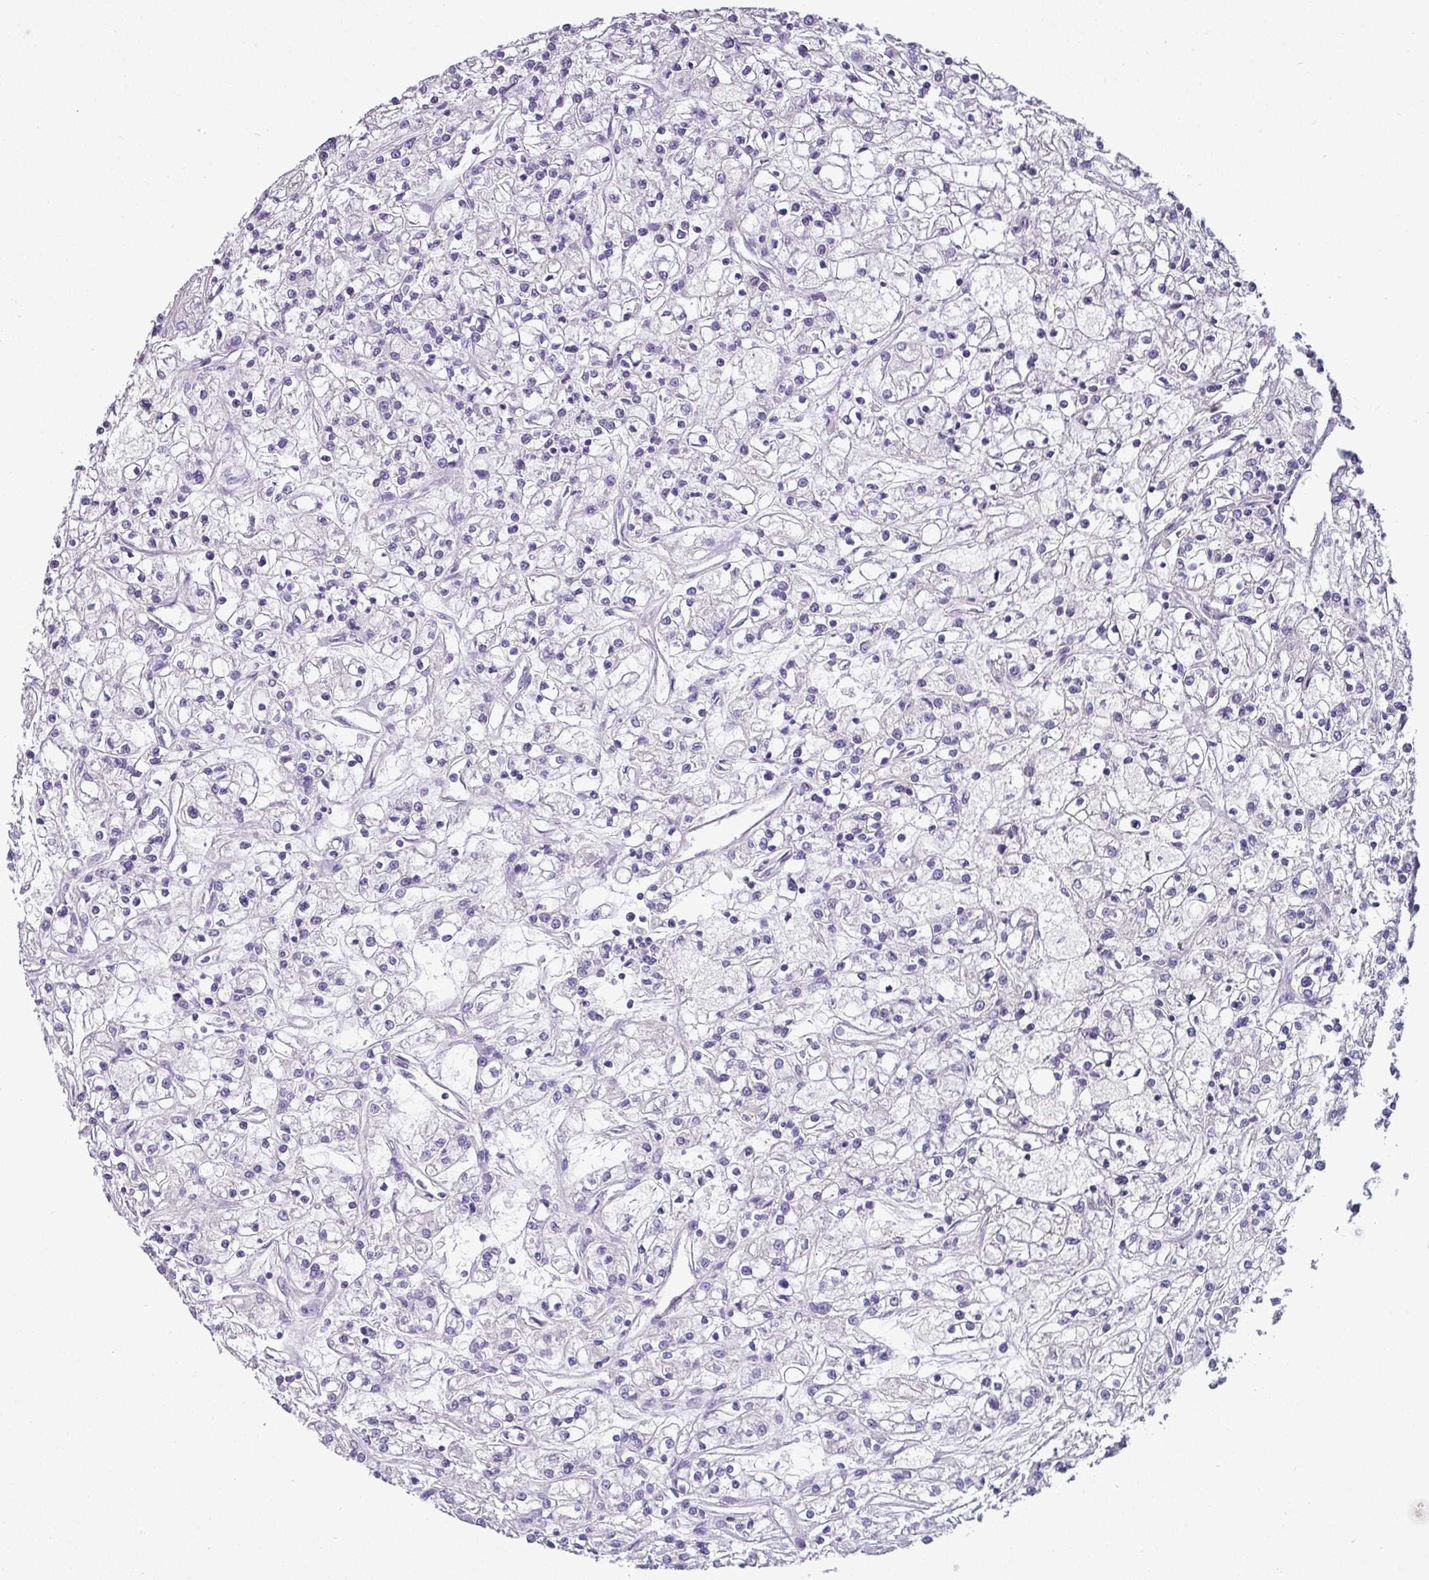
{"staining": {"intensity": "negative", "quantity": "none", "location": "none"}, "tissue": "renal cancer", "cell_type": "Tumor cells", "image_type": "cancer", "snomed": [{"axis": "morphology", "description": "Adenocarcinoma, NOS"}, {"axis": "topography", "description": "Kidney"}], "caption": "This is a image of immunohistochemistry staining of renal adenocarcinoma, which shows no positivity in tumor cells. Brightfield microscopy of IHC stained with DAB (3,3'-diaminobenzidine) (brown) and hematoxylin (blue), captured at high magnification.", "gene": "VCX2", "patient": {"sex": "female", "age": 59}}